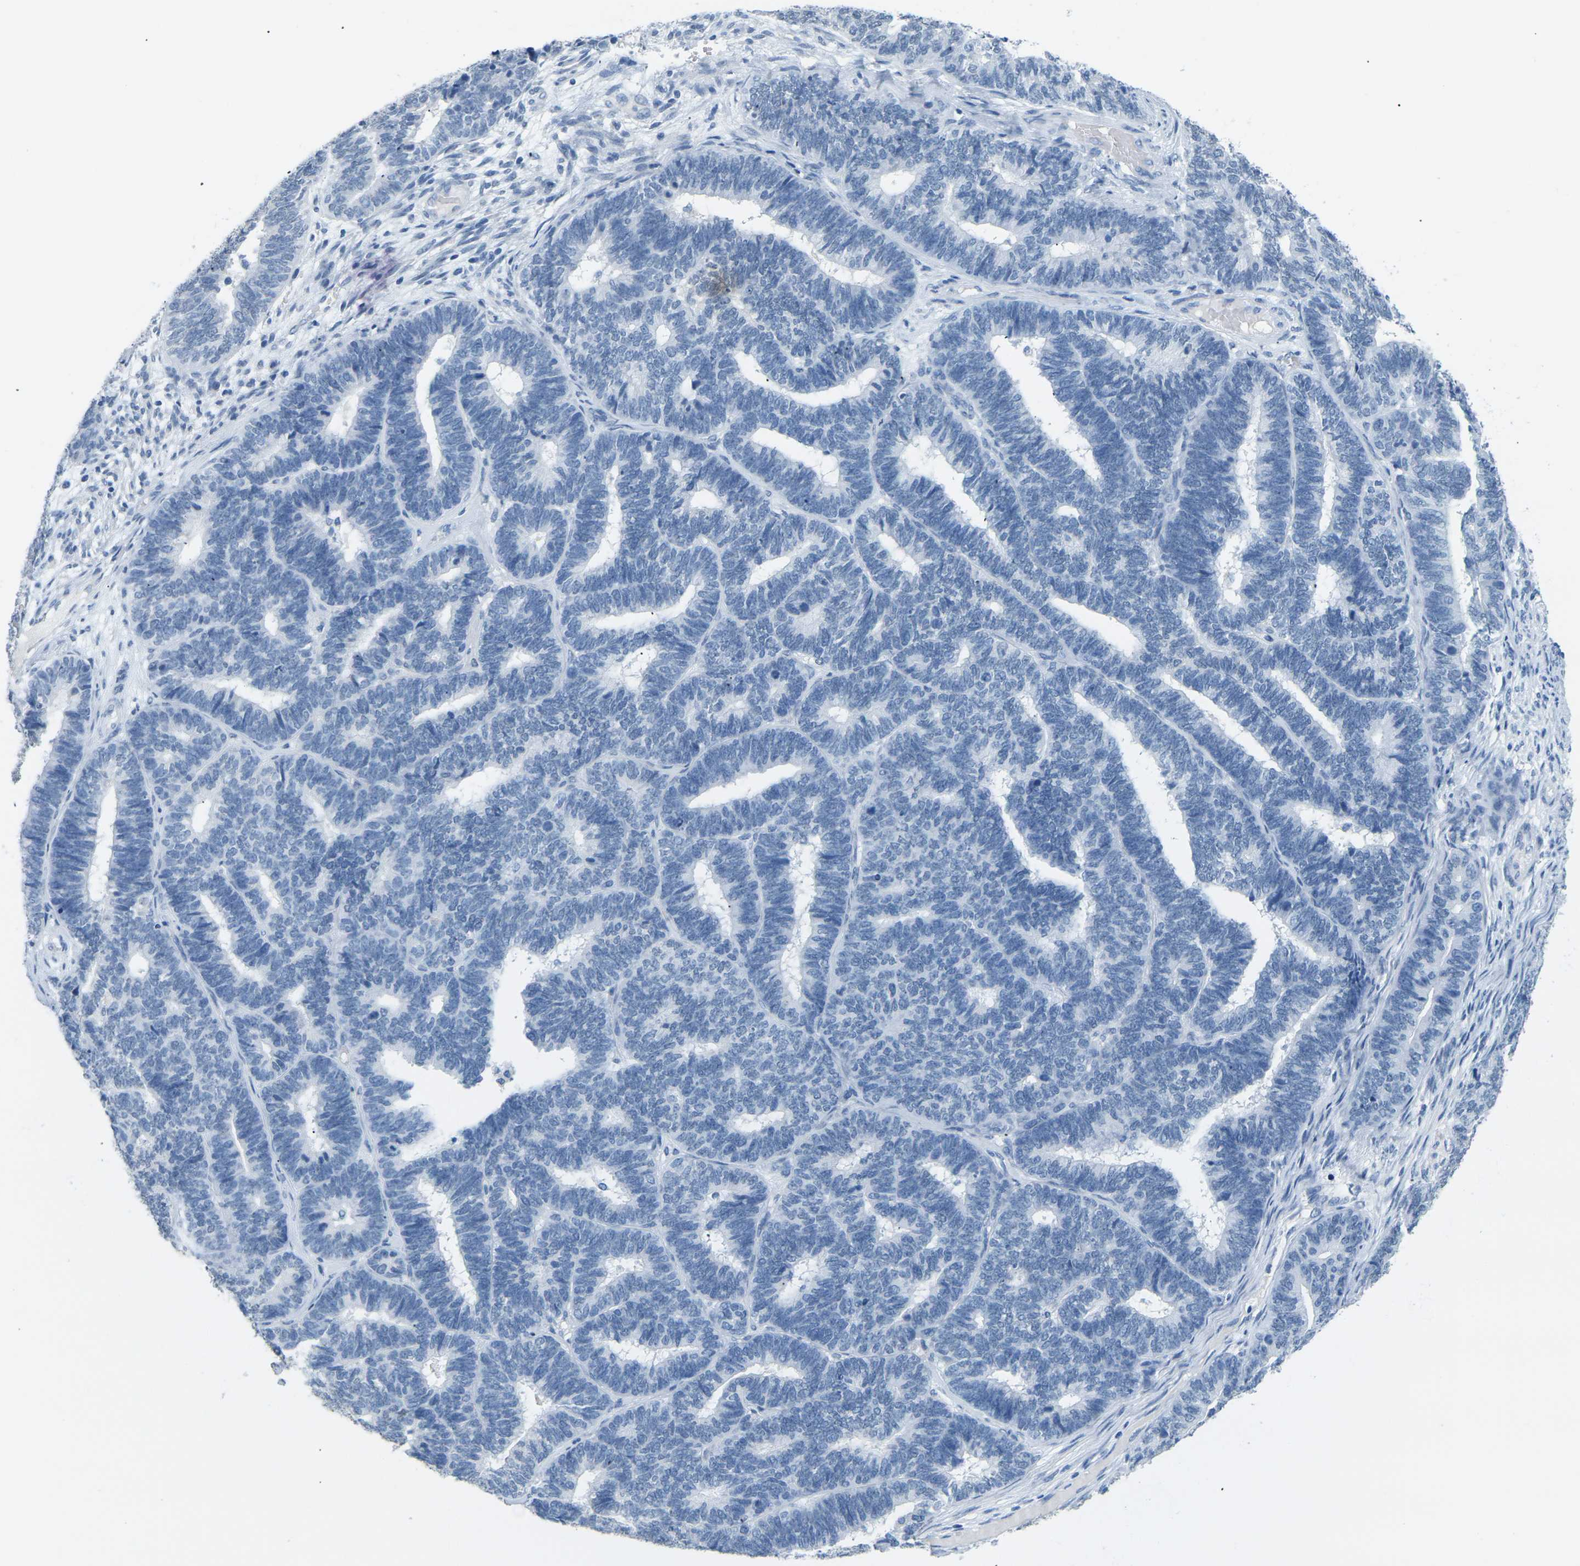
{"staining": {"intensity": "negative", "quantity": "none", "location": "none"}, "tissue": "endometrial cancer", "cell_type": "Tumor cells", "image_type": "cancer", "snomed": [{"axis": "morphology", "description": "Adenocarcinoma, NOS"}, {"axis": "topography", "description": "Endometrium"}], "caption": "A photomicrograph of human endometrial adenocarcinoma is negative for staining in tumor cells.", "gene": "CTAG1A", "patient": {"sex": "female", "age": 70}}